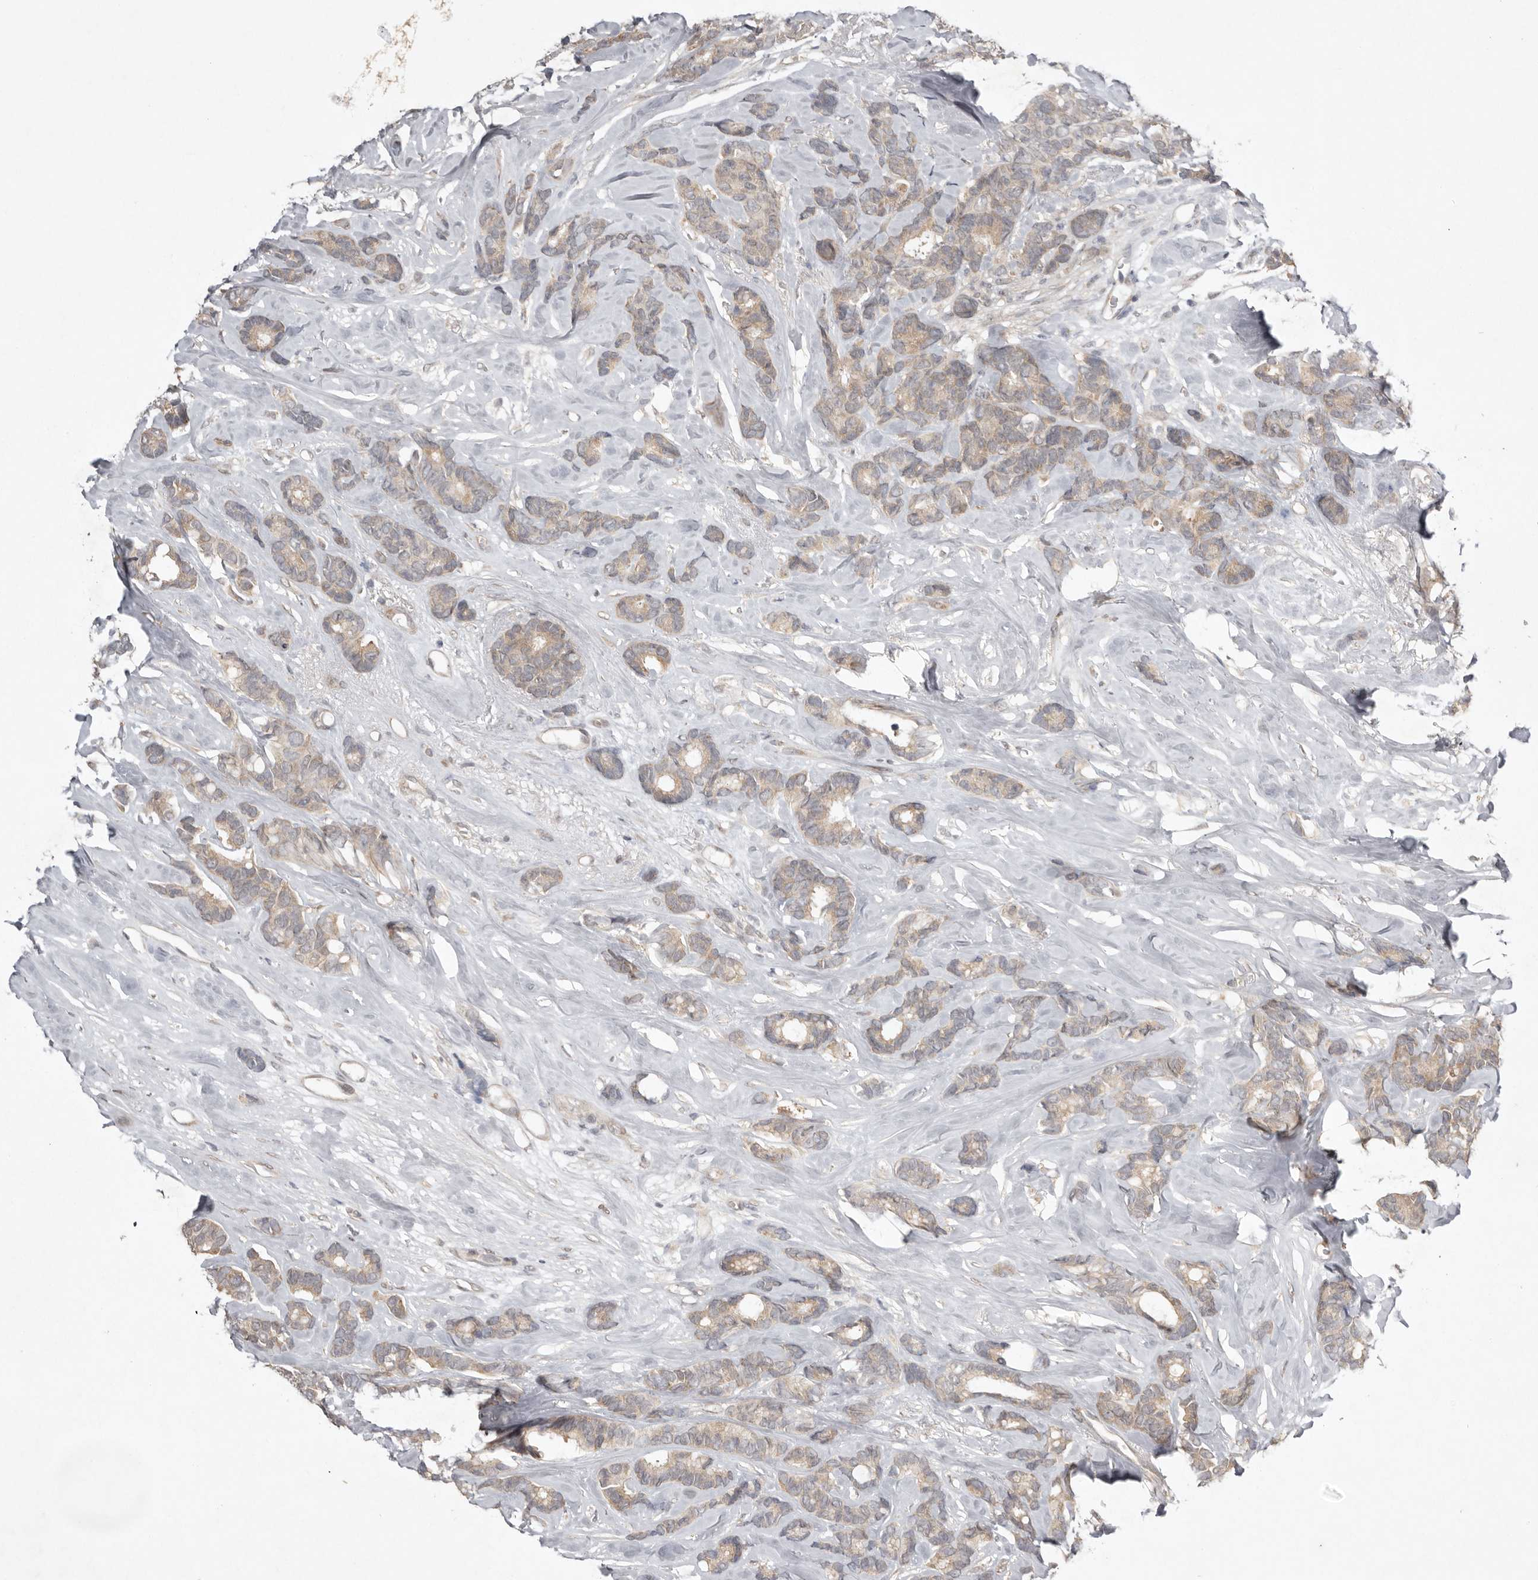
{"staining": {"intensity": "weak", "quantity": ">75%", "location": "cytoplasmic/membranous"}, "tissue": "breast cancer", "cell_type": "Tumor cells", "image_type": "cancer", "snomed": [{"axis": "morphology", "description": "Duct carcinoma"}, {"axis": "topography", "description": "Breast"}], "caption": "Immunohistochemical staining of human breast cancer (infiltrating ductal carcinoma) displays low levels of weak cytoplasmic/membranous positivity in approximately >75% of tumor cells. Using DAB (3,3'-diaminobenzidine) (brown) and hematoxylin (blue) stains, captured at high magnification using brightfield microscopy.", "gene": "NSUN4", "patient": {"sex": "female", "age": 87}}